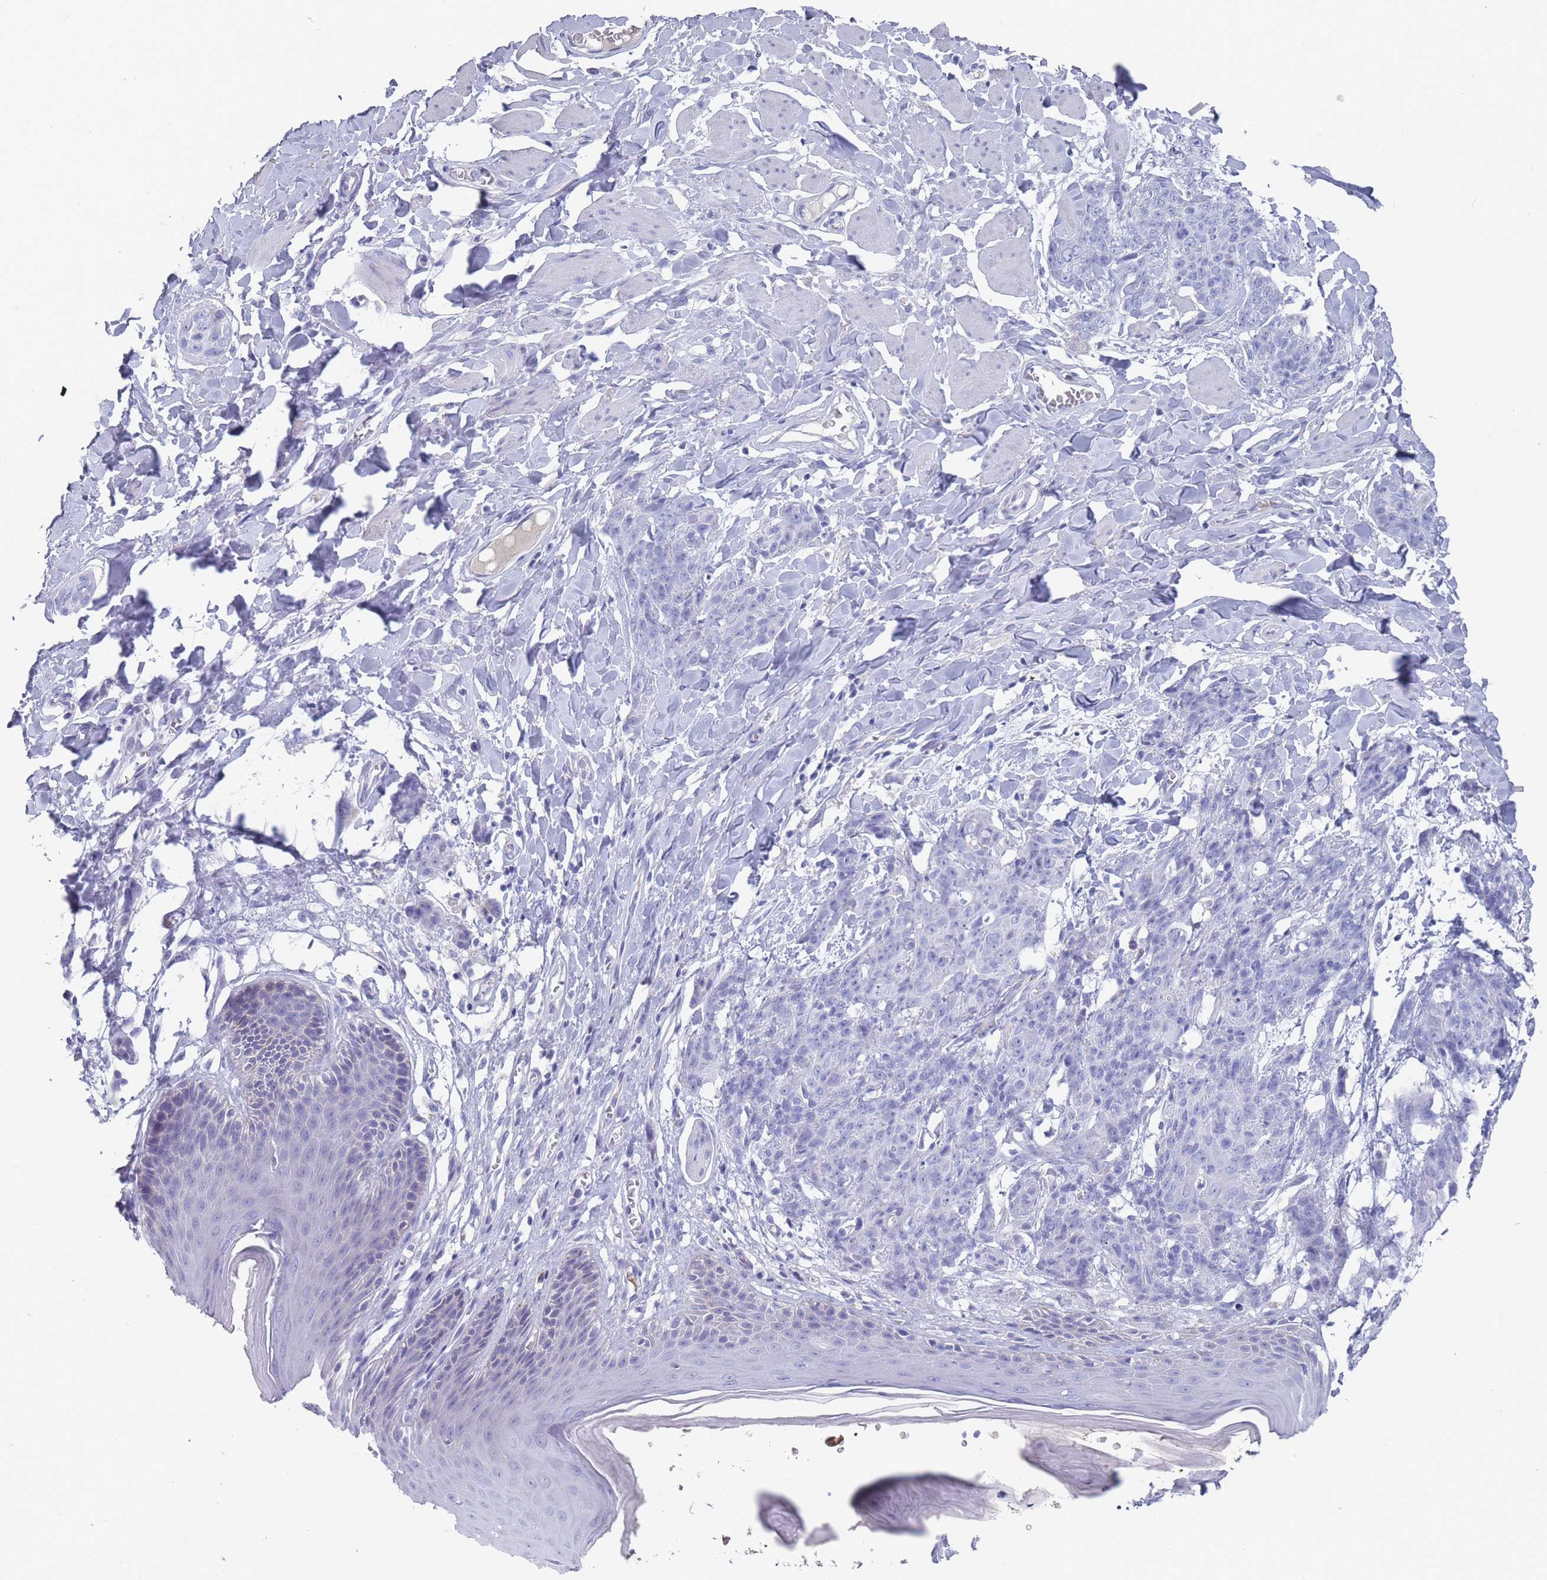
{"staining": {"intensity": "negative", "quantity": "none", "location": "none"}, "tissue": "skin cancer", "cell_type": "Tumor cells", "image_type": "cancer", "snomed": [{"axis": "morphology", "description": "Squamous cell carcinoma, NOS"}, {"axis": "topography", "description": "Skin"}, {"axis": "topography", "description": "Vulva"}], "caption": "Tumor cells are negative for brown protein staining in squamous cell carcinoma (skin).", "gene": "ST8SIA5", "patient": {"sex": "female", "age": 85}}